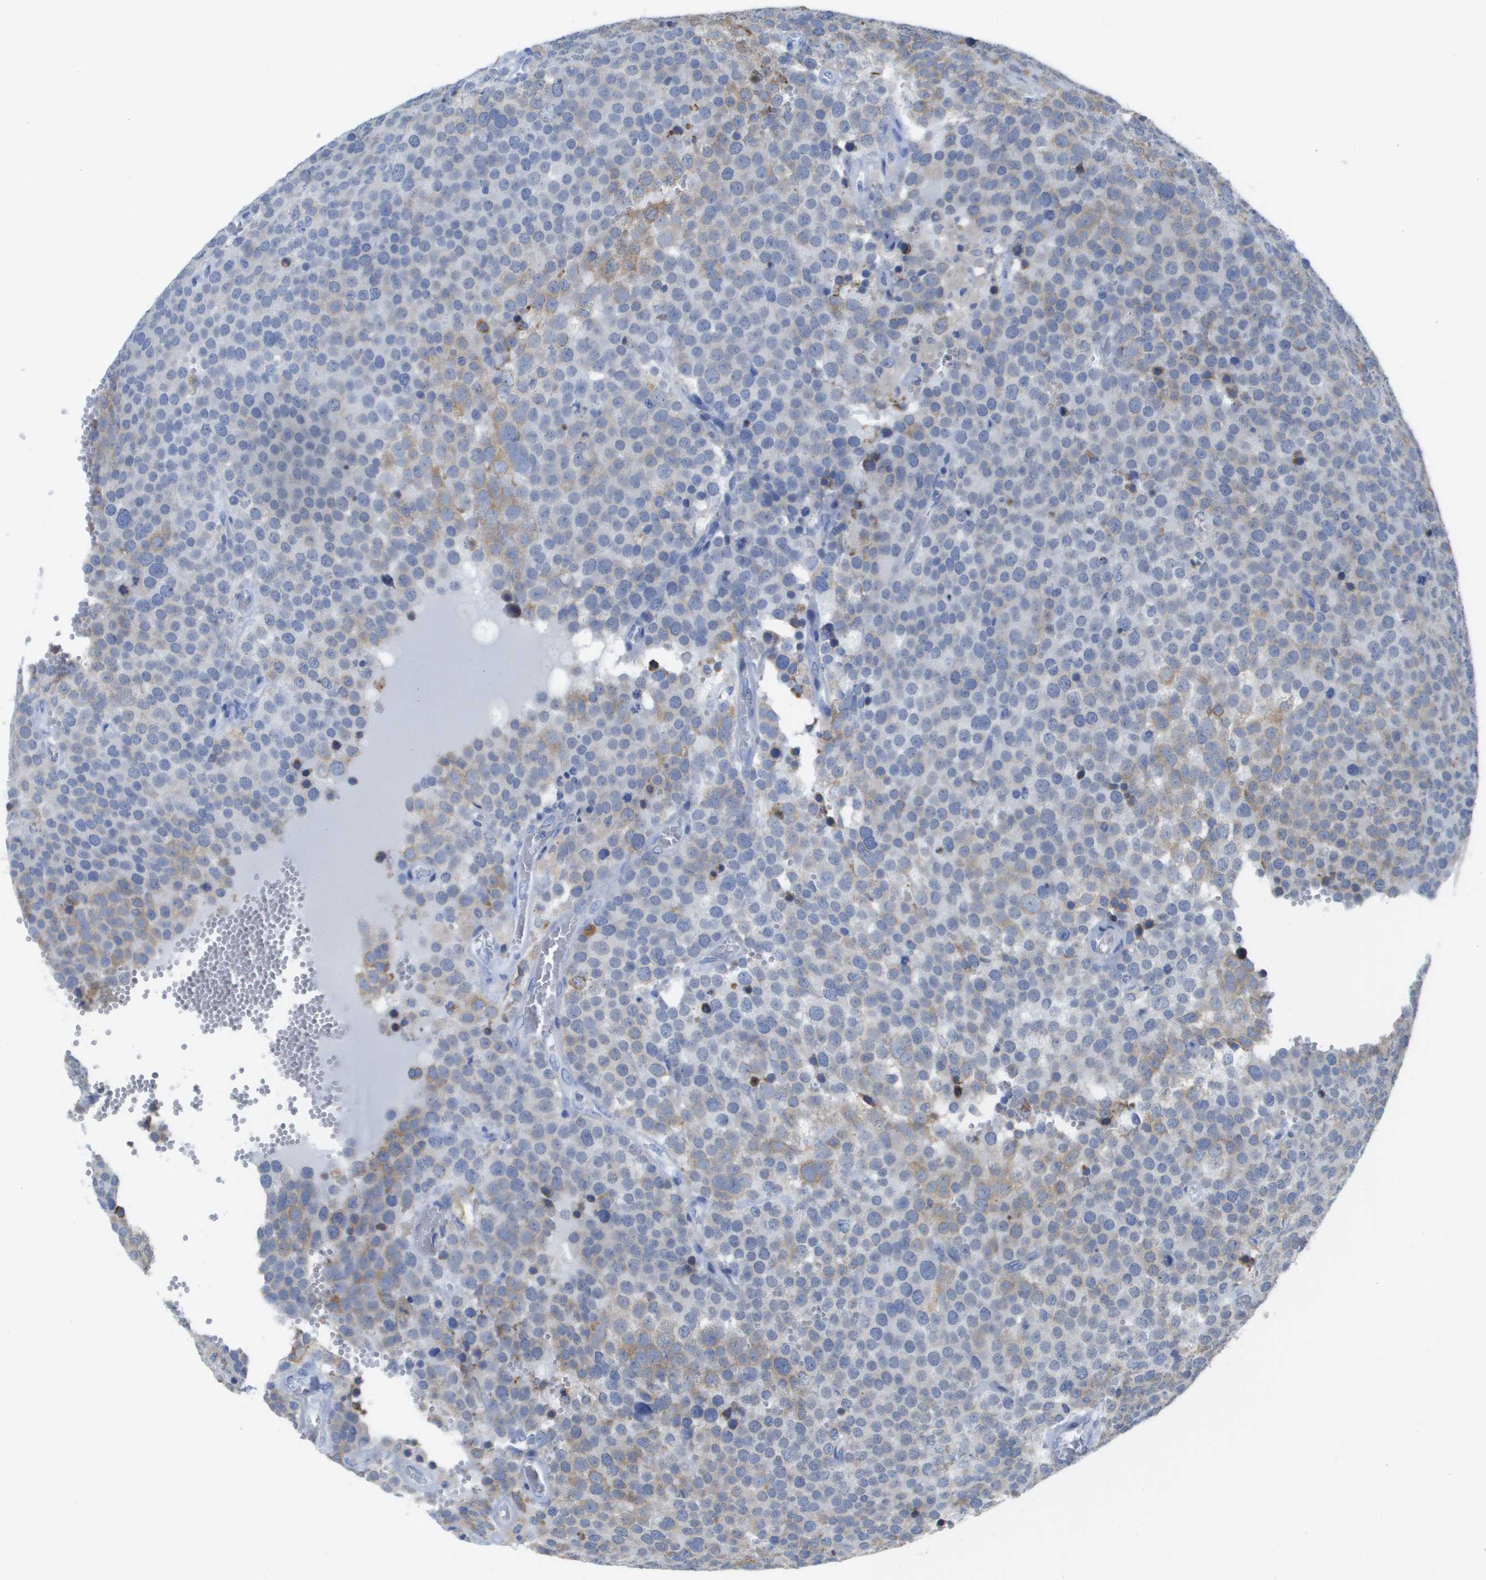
{"staining": {"intensity": "negative", "quantity": "none", "location": "none"}, "tissue": "testis cancer", "cell_type": "Tumor cells", "image_type": "cancer", "snomed": [{"axis": "morphology", "description": "Normal tissue, NOS"}, {"axis": "morphology", "description": "Seminoma, NOS"}, {"axis": "topography", "description": "Testis"}], "caption": "The image reveals no staining of tumor cells in testis cancer. (DAB (3,3'-diaminobenzidine) immunohistochemistry (IHC) with hematoxylin counter stain).", "gene": "SDR42E1", "patient": {"sex": "male", "age": 71}}